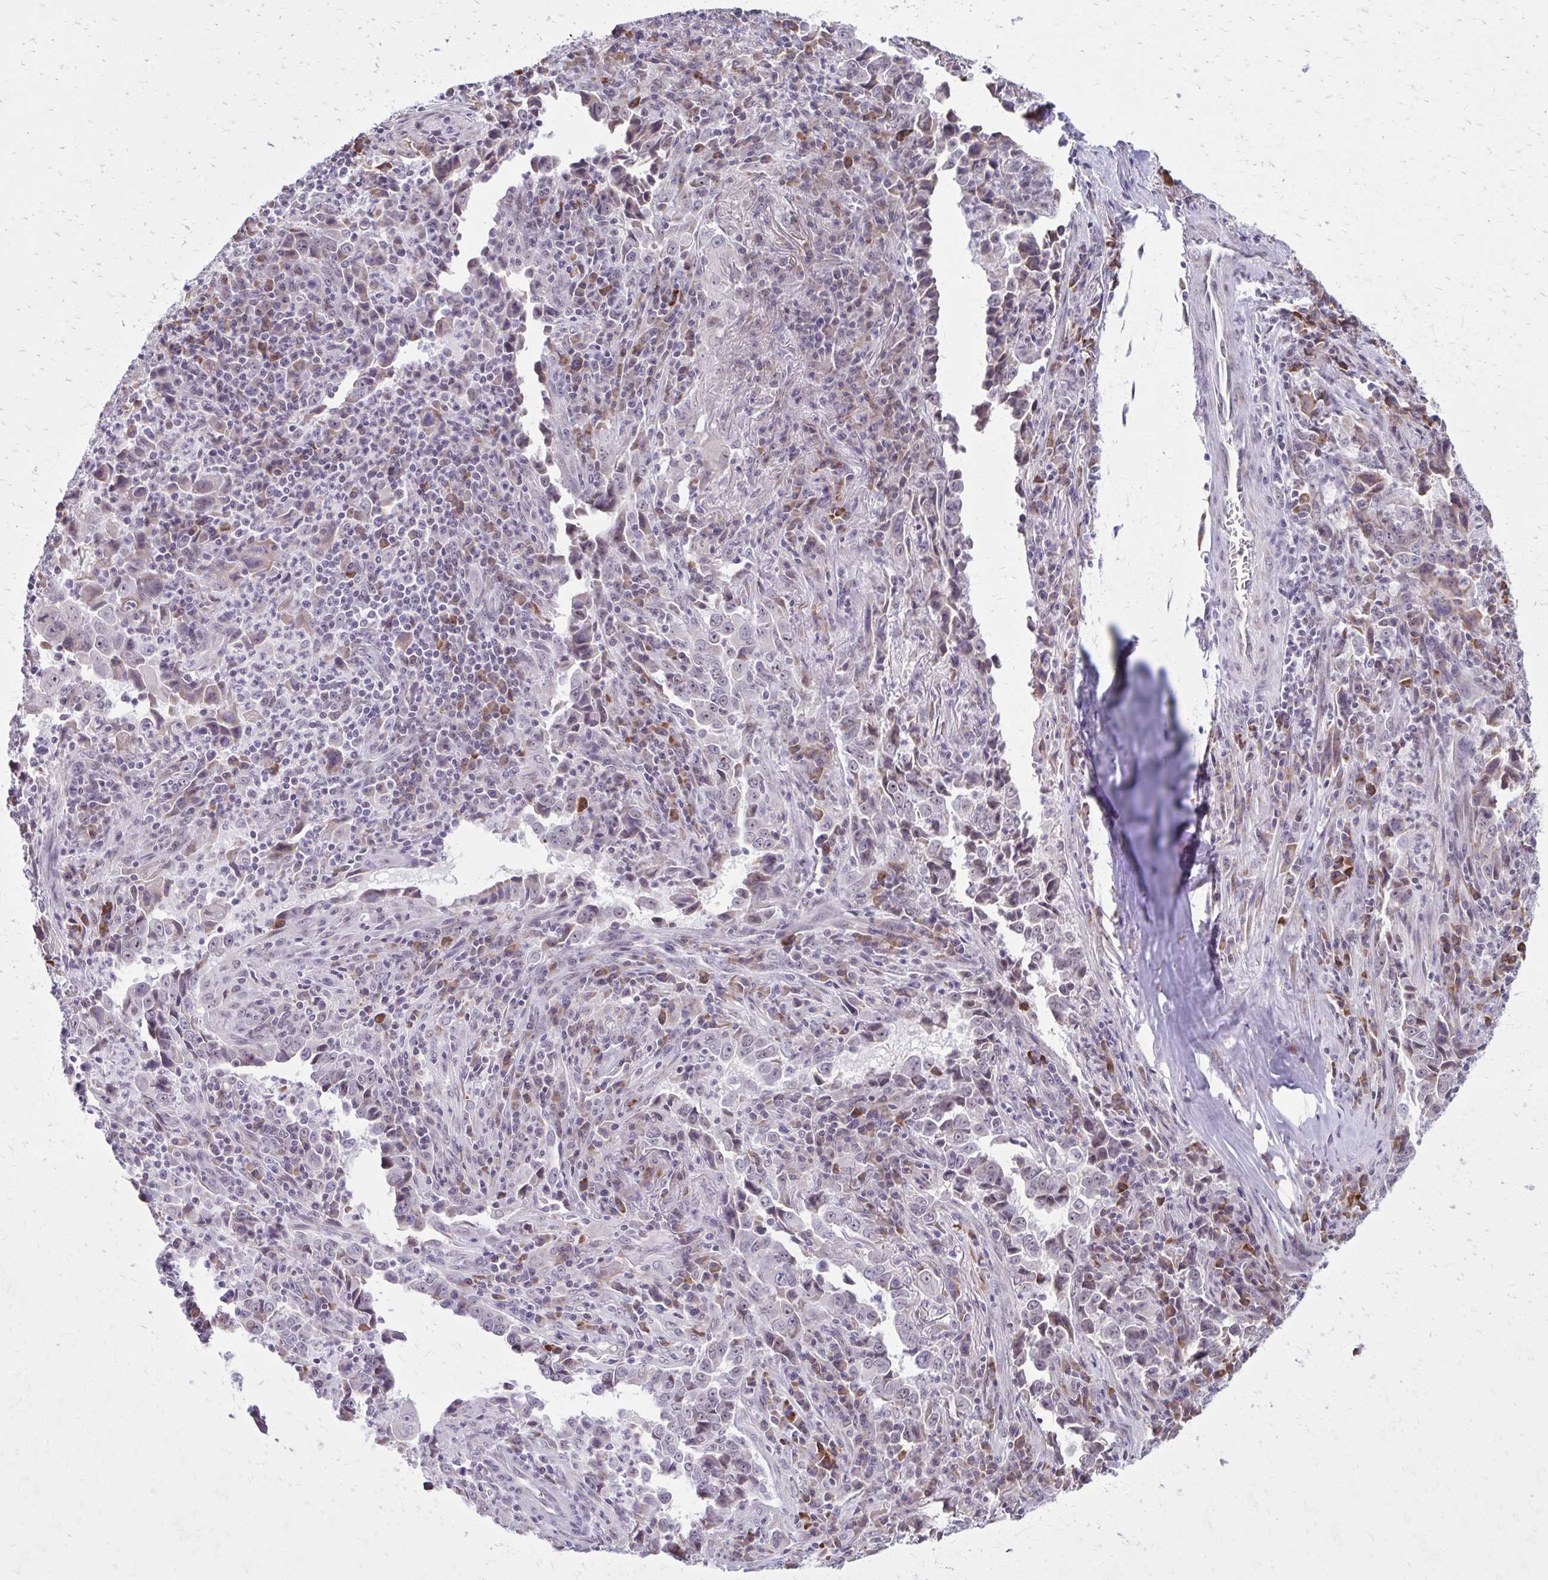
{"staining": {"intensity": "negative", "quantity": "none", "location": "none"}, "tissue": "lung cancer", "cell_type": "Tumor cells", "image_type": "cancer", "snomed": [{"axis": "morphology", "description": "Adenocarcinoma, NOS"}, {"axis": "topography", "description": "Lung"}], "caption": "Lung cancer was stained to show a protein in brown. There is no significant positivity in tumor cells.", "gene": "PROSER1", "patient": {"sex": "male", "age": 67}}